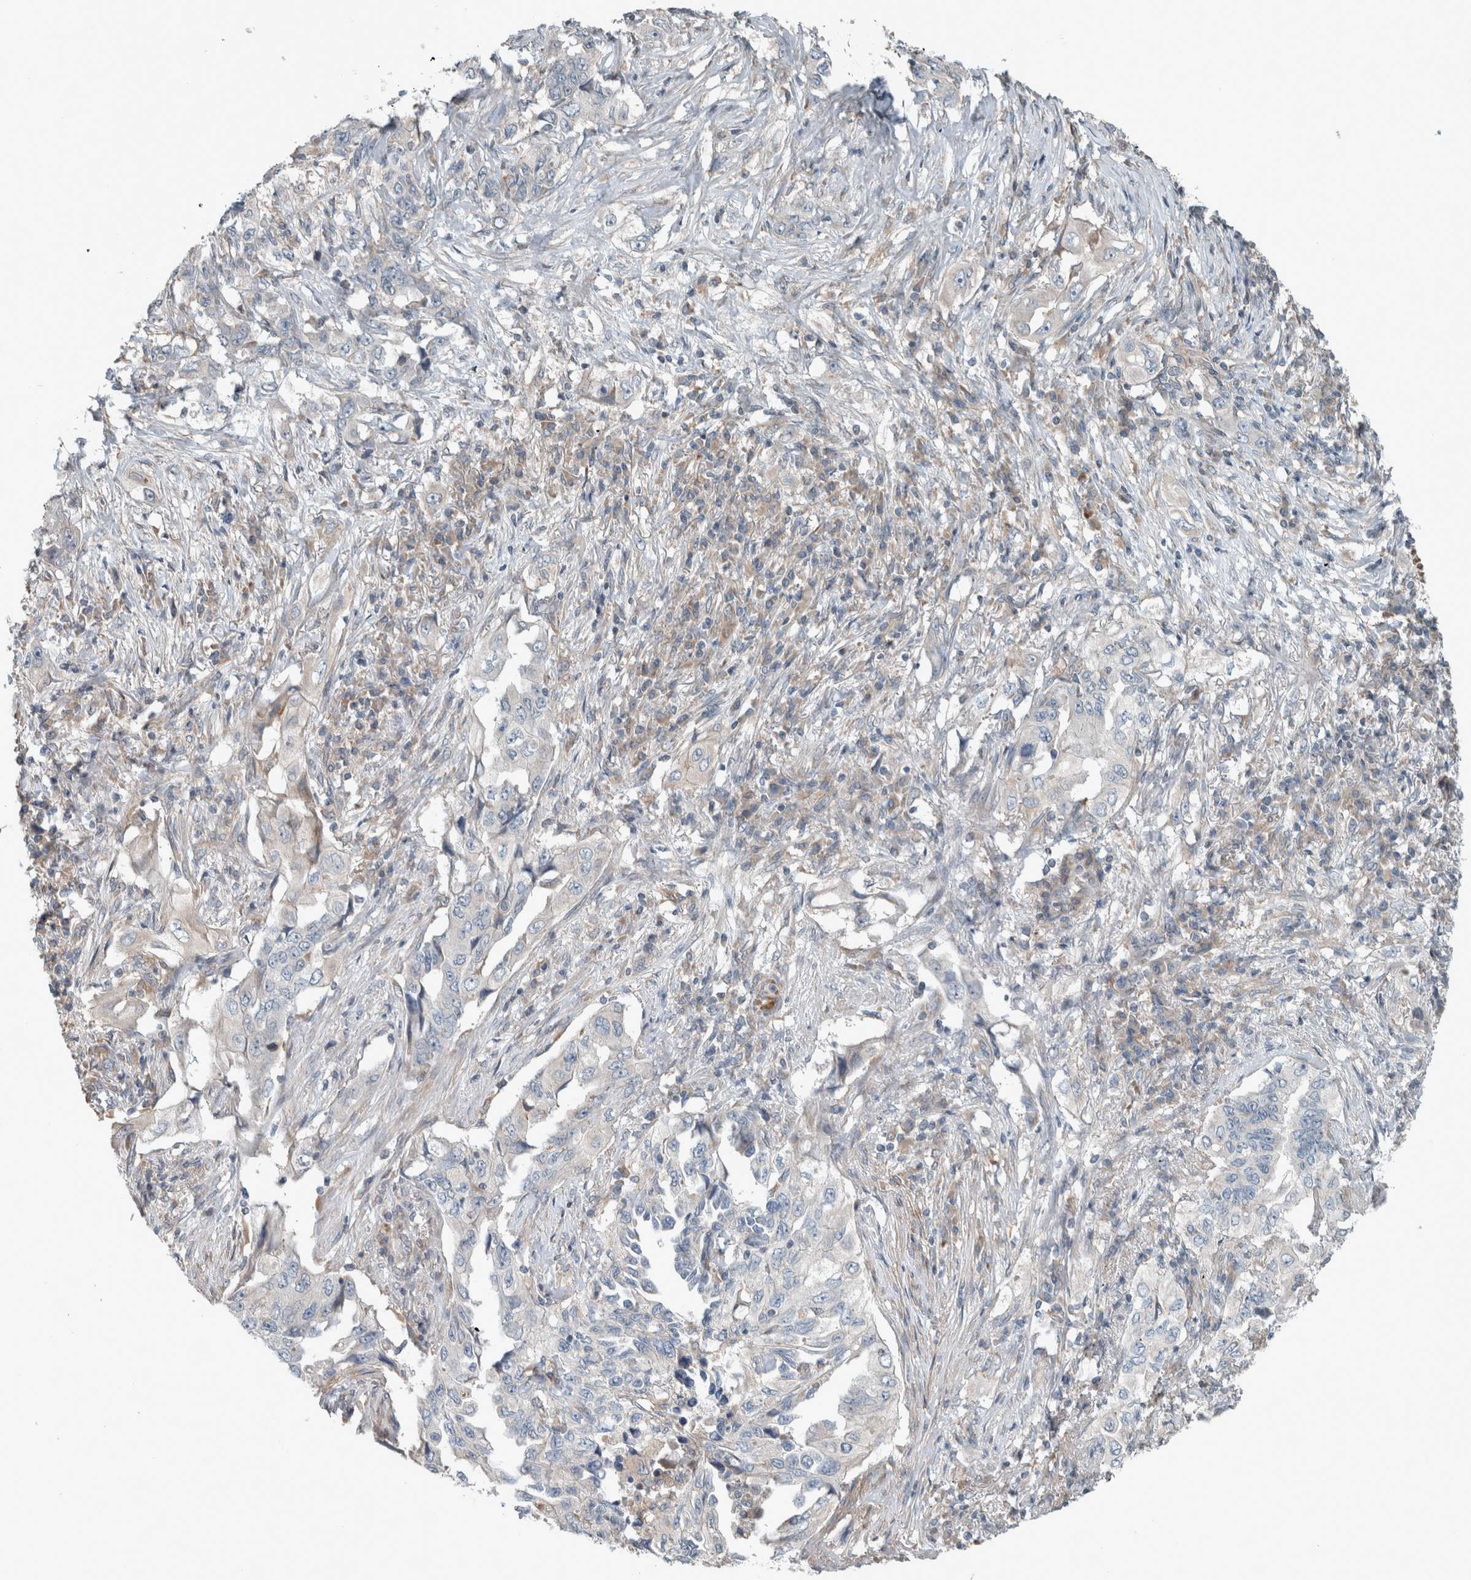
{"staining": {"intensity": "negative", "quantity": "none", "location": "none"}, "tissue": "lung cancer", "cell_type": "Tumor cells", "image_type": "cancer", "snomed": [{"axis": "morphology", "description": "Adenocarcinoma, NOS"}, {"axis": "topography", "description": "Lung"}], "caption": "There is no significant staining in tumor cells of lung cancer (adenocarcinoma).", "gene": "JADE2", "patient": {"sex": "female", "age": 51}}